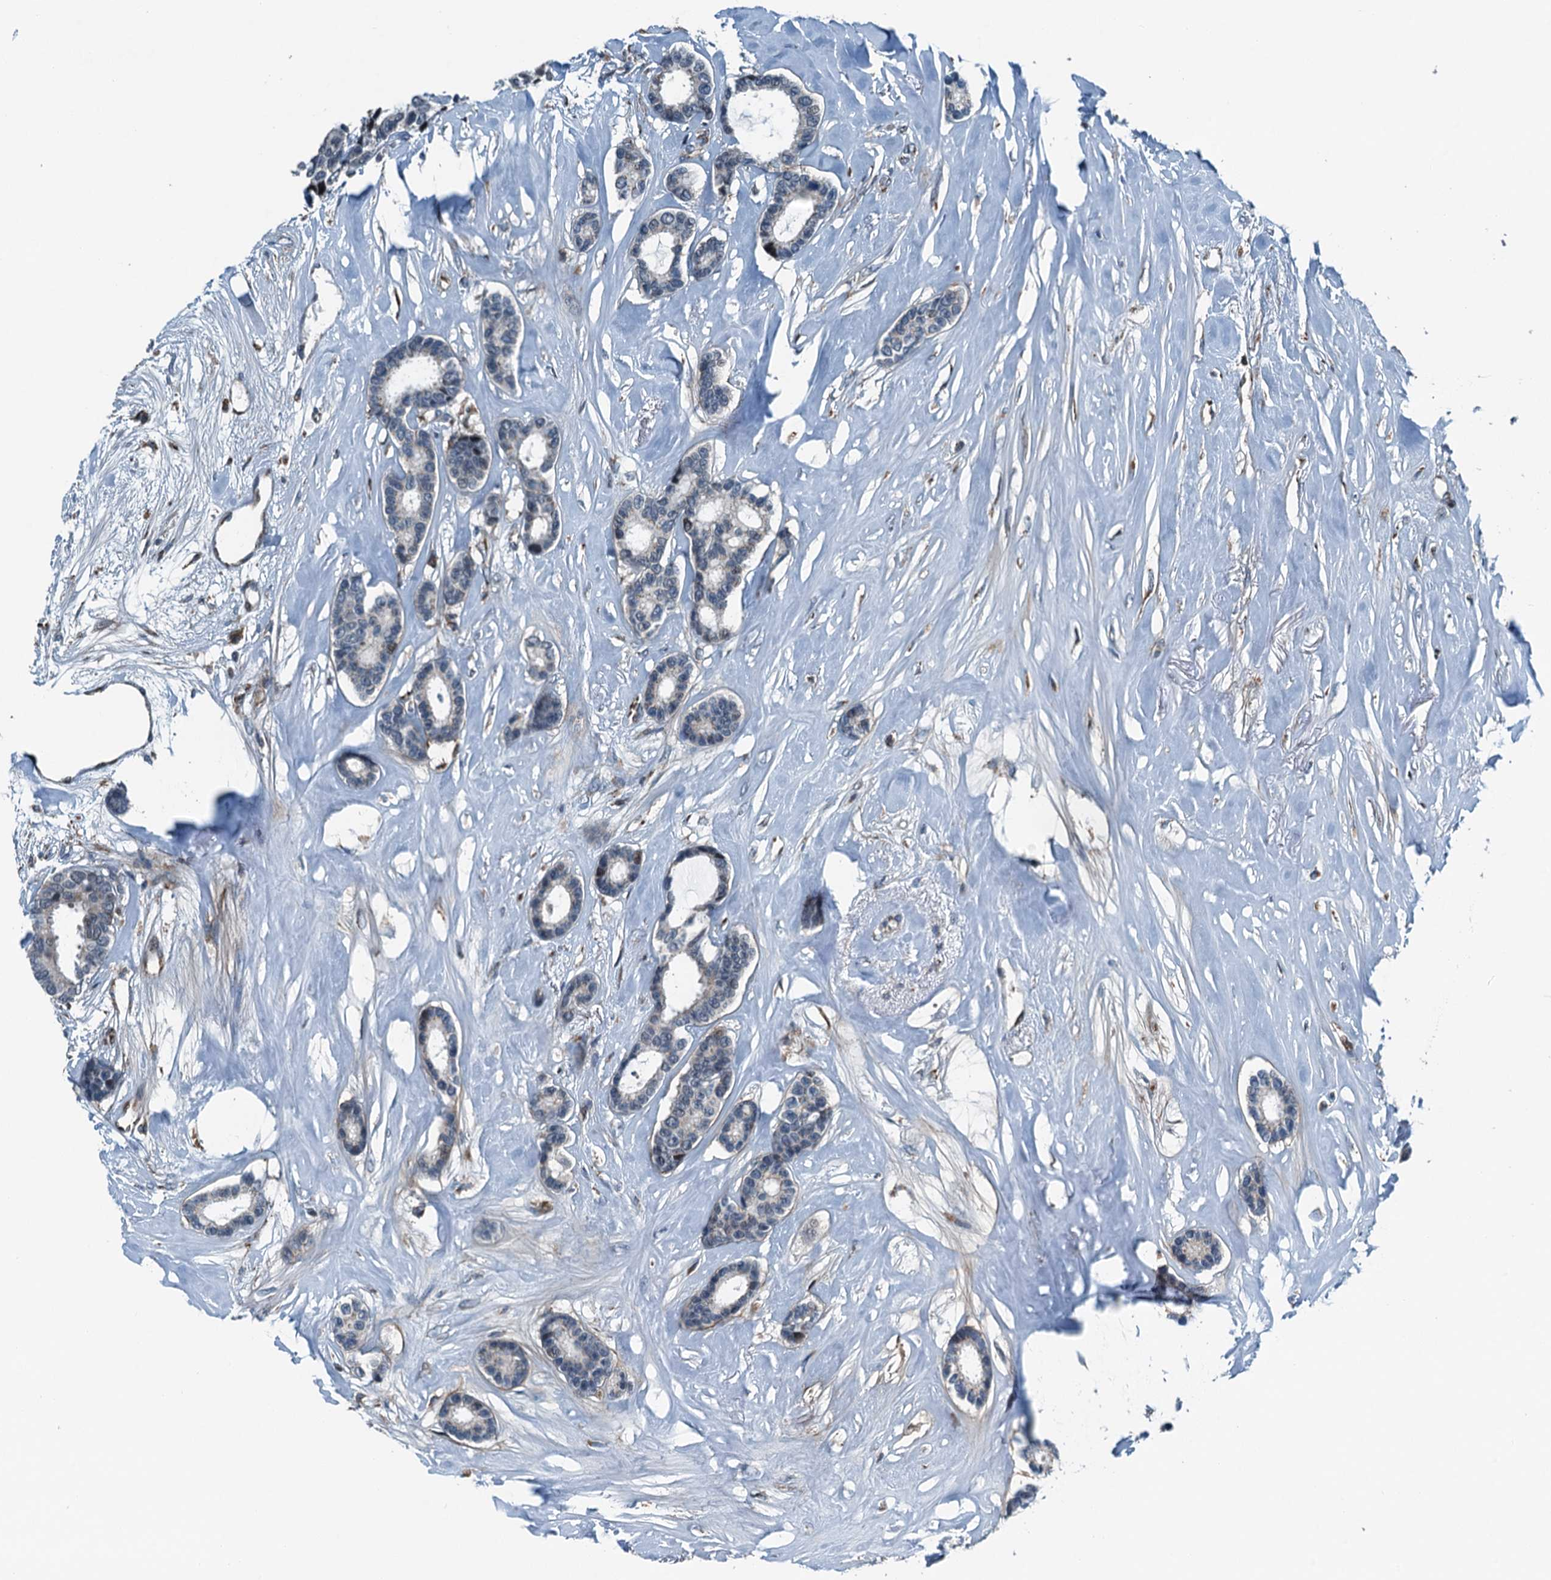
{"staining": {"intensity": "weak", "quantity": "<25%", "location": "nuclear"}, "tissue": "breast cancer", "cell_type": "Tumor cells", "image_type": "cancer", "snomed": [{"axis": "morphology", "description": "Duct carcinoma"}, {"axis": "topography", "description": "Breast"}], "caption": "The micrograph displays no staining of tumor cells in breast intraductal carcinoma.", "gene": "TAMALIN", "patient": {"sex": "female", "age": 87}}